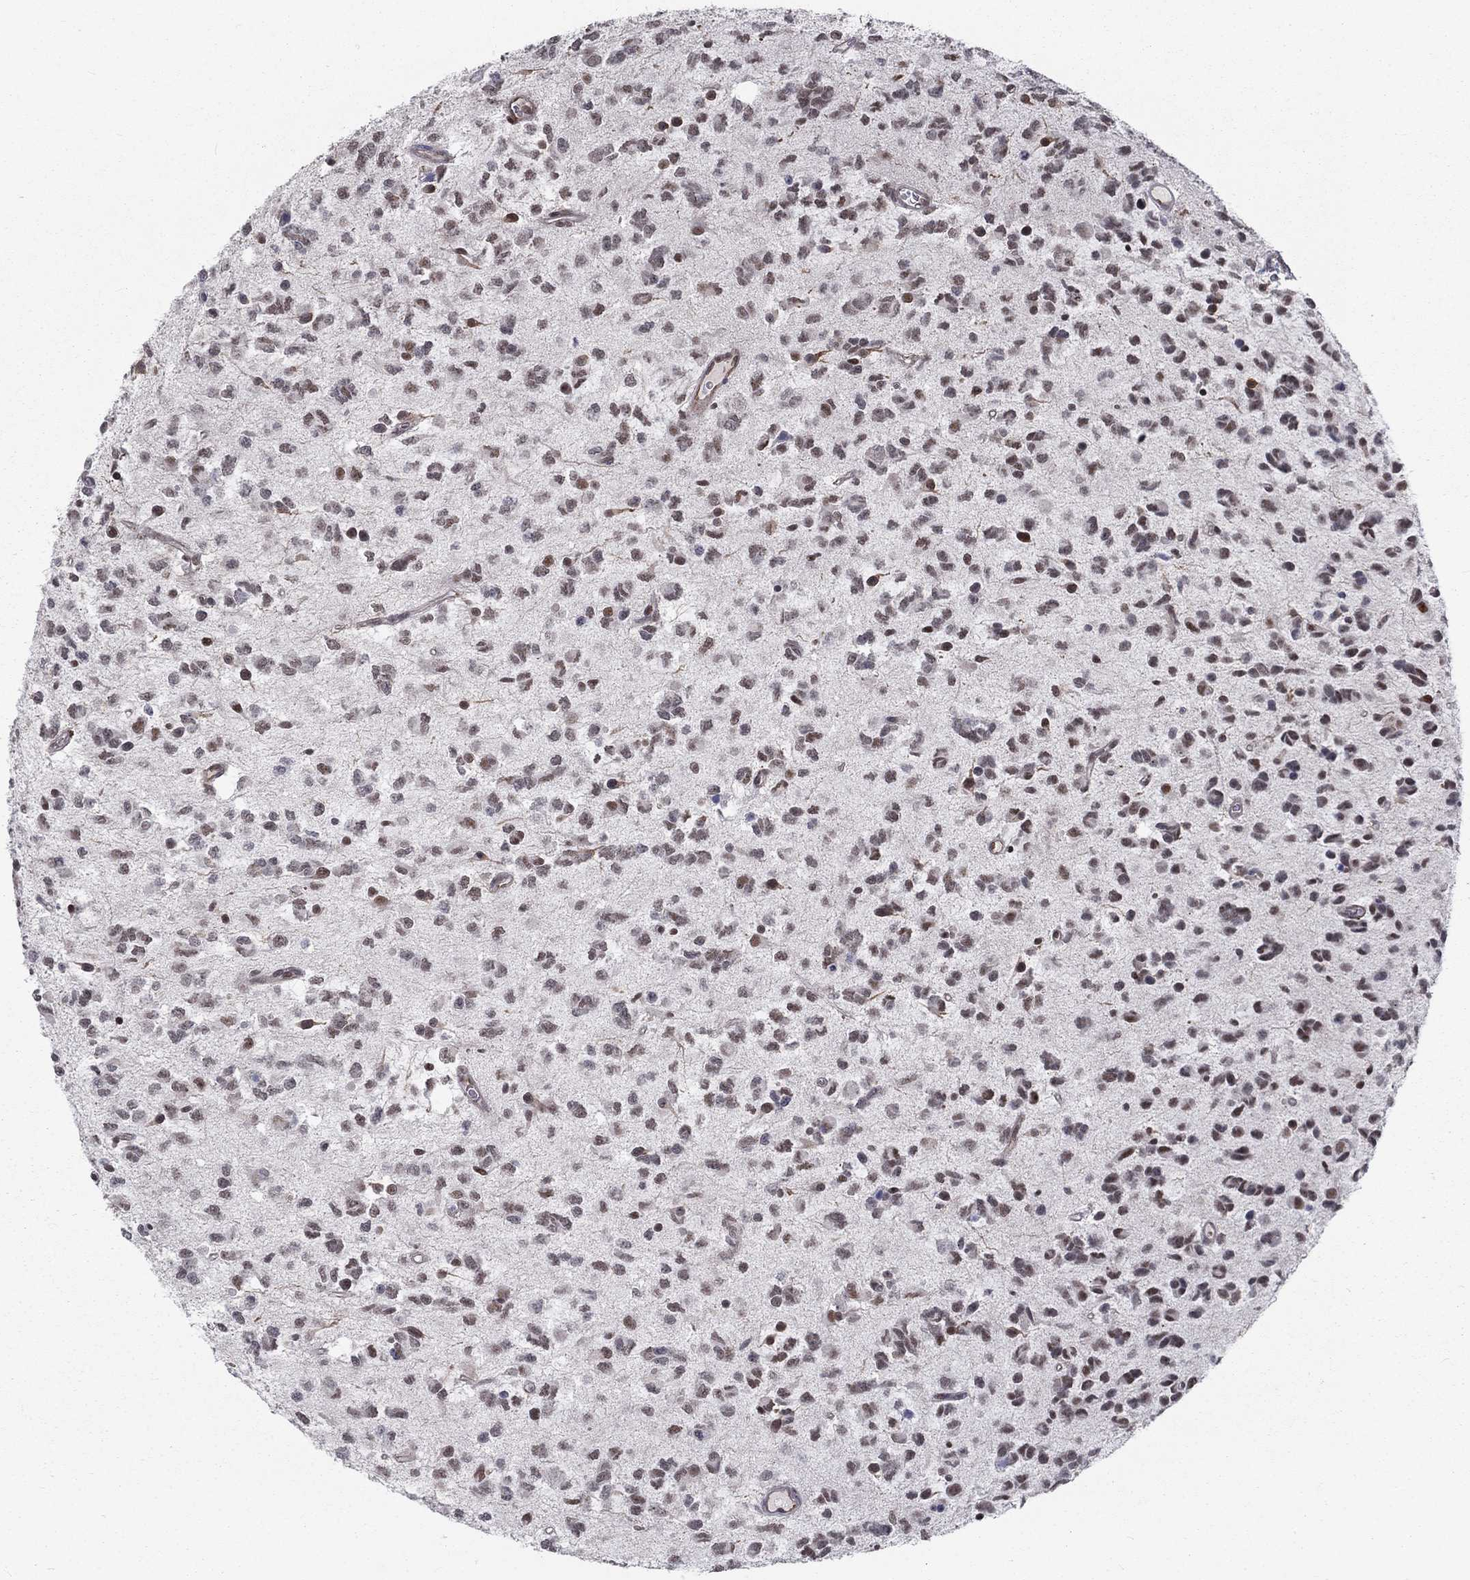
{"staining": {"intensity": "weak", "quantity": "<25%", "location": "nuclear"}, "tissue": "glioma", "cell_type": "Tumor cells", "image_type": "cancer", "snomed": [{"axis": "morphology", "description": "Glioma, malignant, Low grade"}, {"axis": "topography", "description": "Brain"}], "caption": "High power microscopy histopathology image of an immunohistochemistry (IHC) micrograph of glioma, revealing no significant expression in tumor cells. Nuclei are stained in blue.", "gene": "ZBED1", "patient": {"sex": "female", "age": 45}}